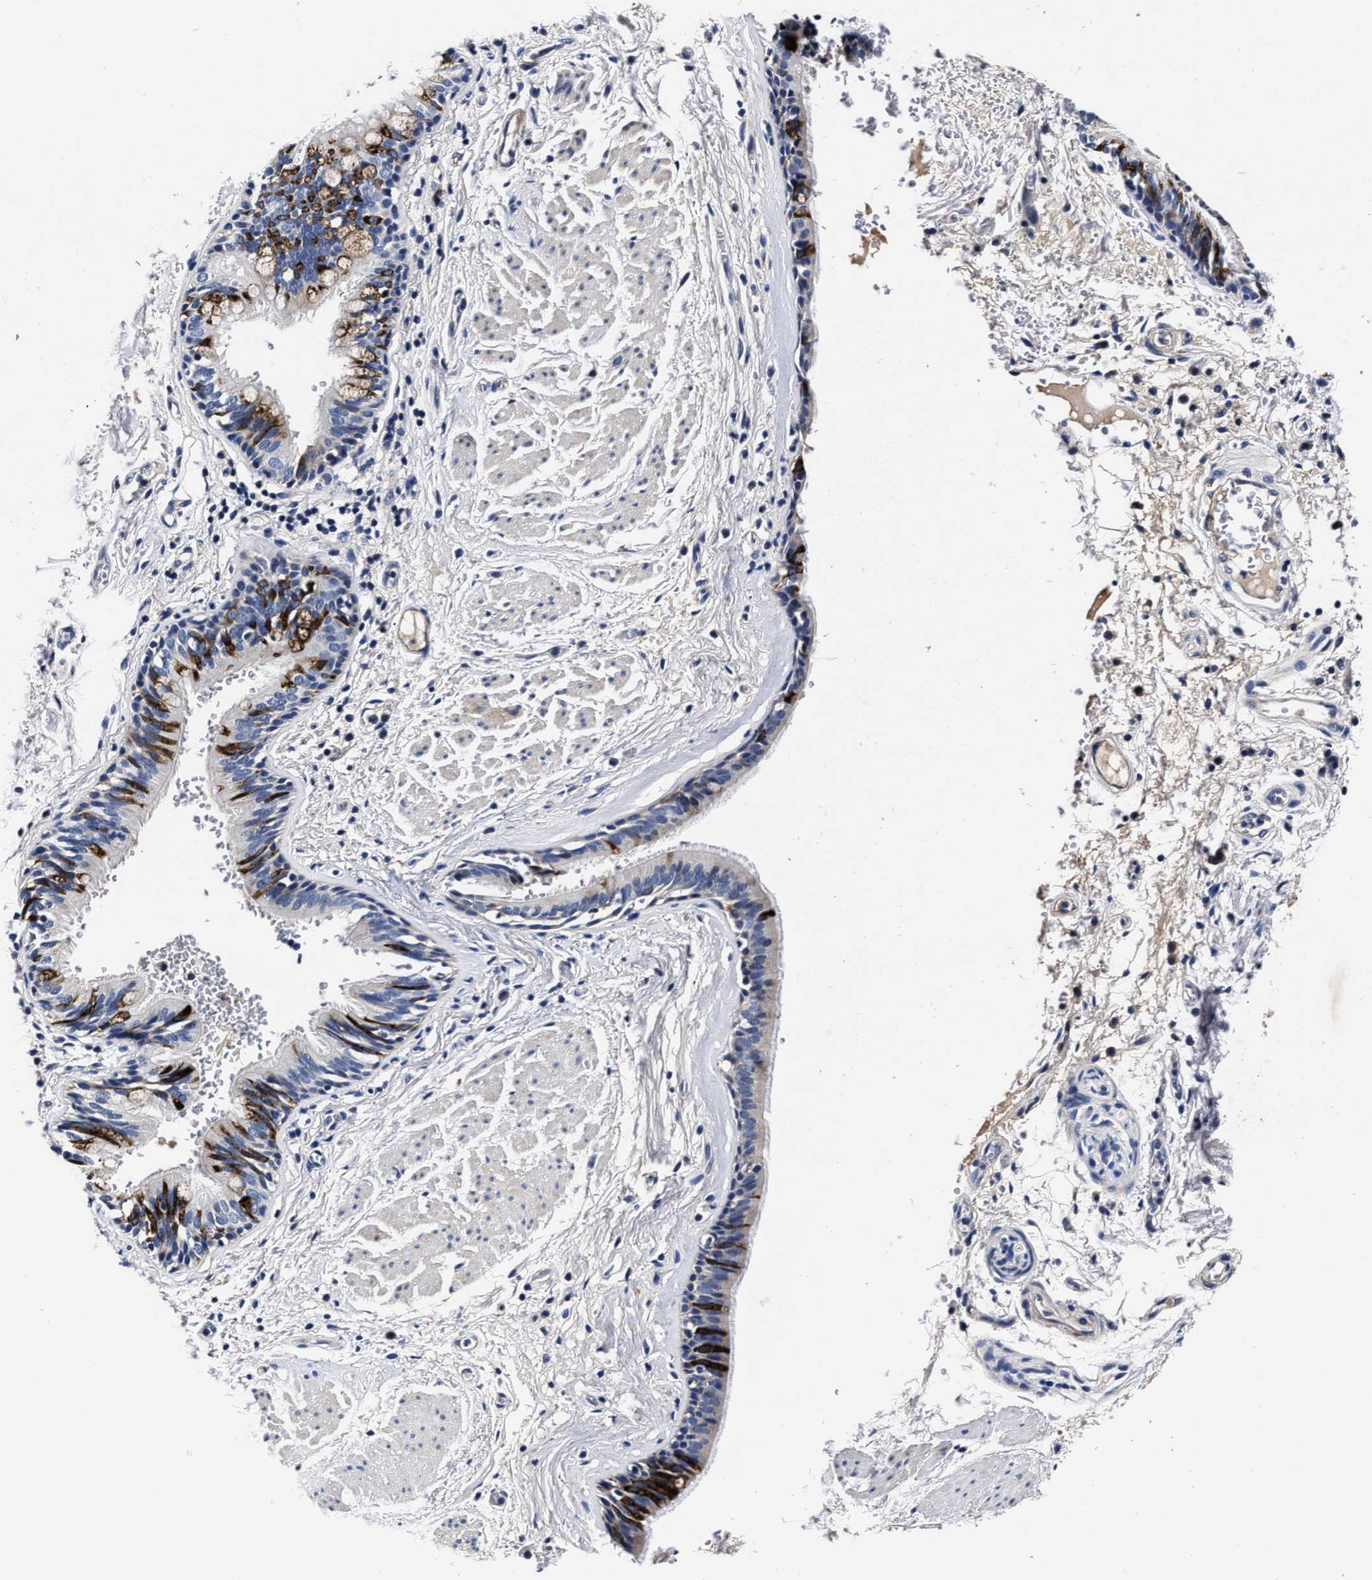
{"staining": {"intensity": "strong", "quantity": "25%-75%", "location": "cytoplasmic/membranous"}, "tissue": "bronchus", "cell_type": "Respiratory epithelial cells", "image_type": "normal", "snomed": [{"axis": "morphology", "description": "Normal tissue, NOS"}, {"axis": "topography", "description": "Cartilage tissue"}], "caption": "This photomicrograph shows immunohistochemistry (IHC) staining of benign bronchus, with high strong cytoplasmic/membranous staining in about 25%-75% of respiratory epithelial cells.", "gene": "OLFML2A", "patient": {"sex": "female", "age": 63}}